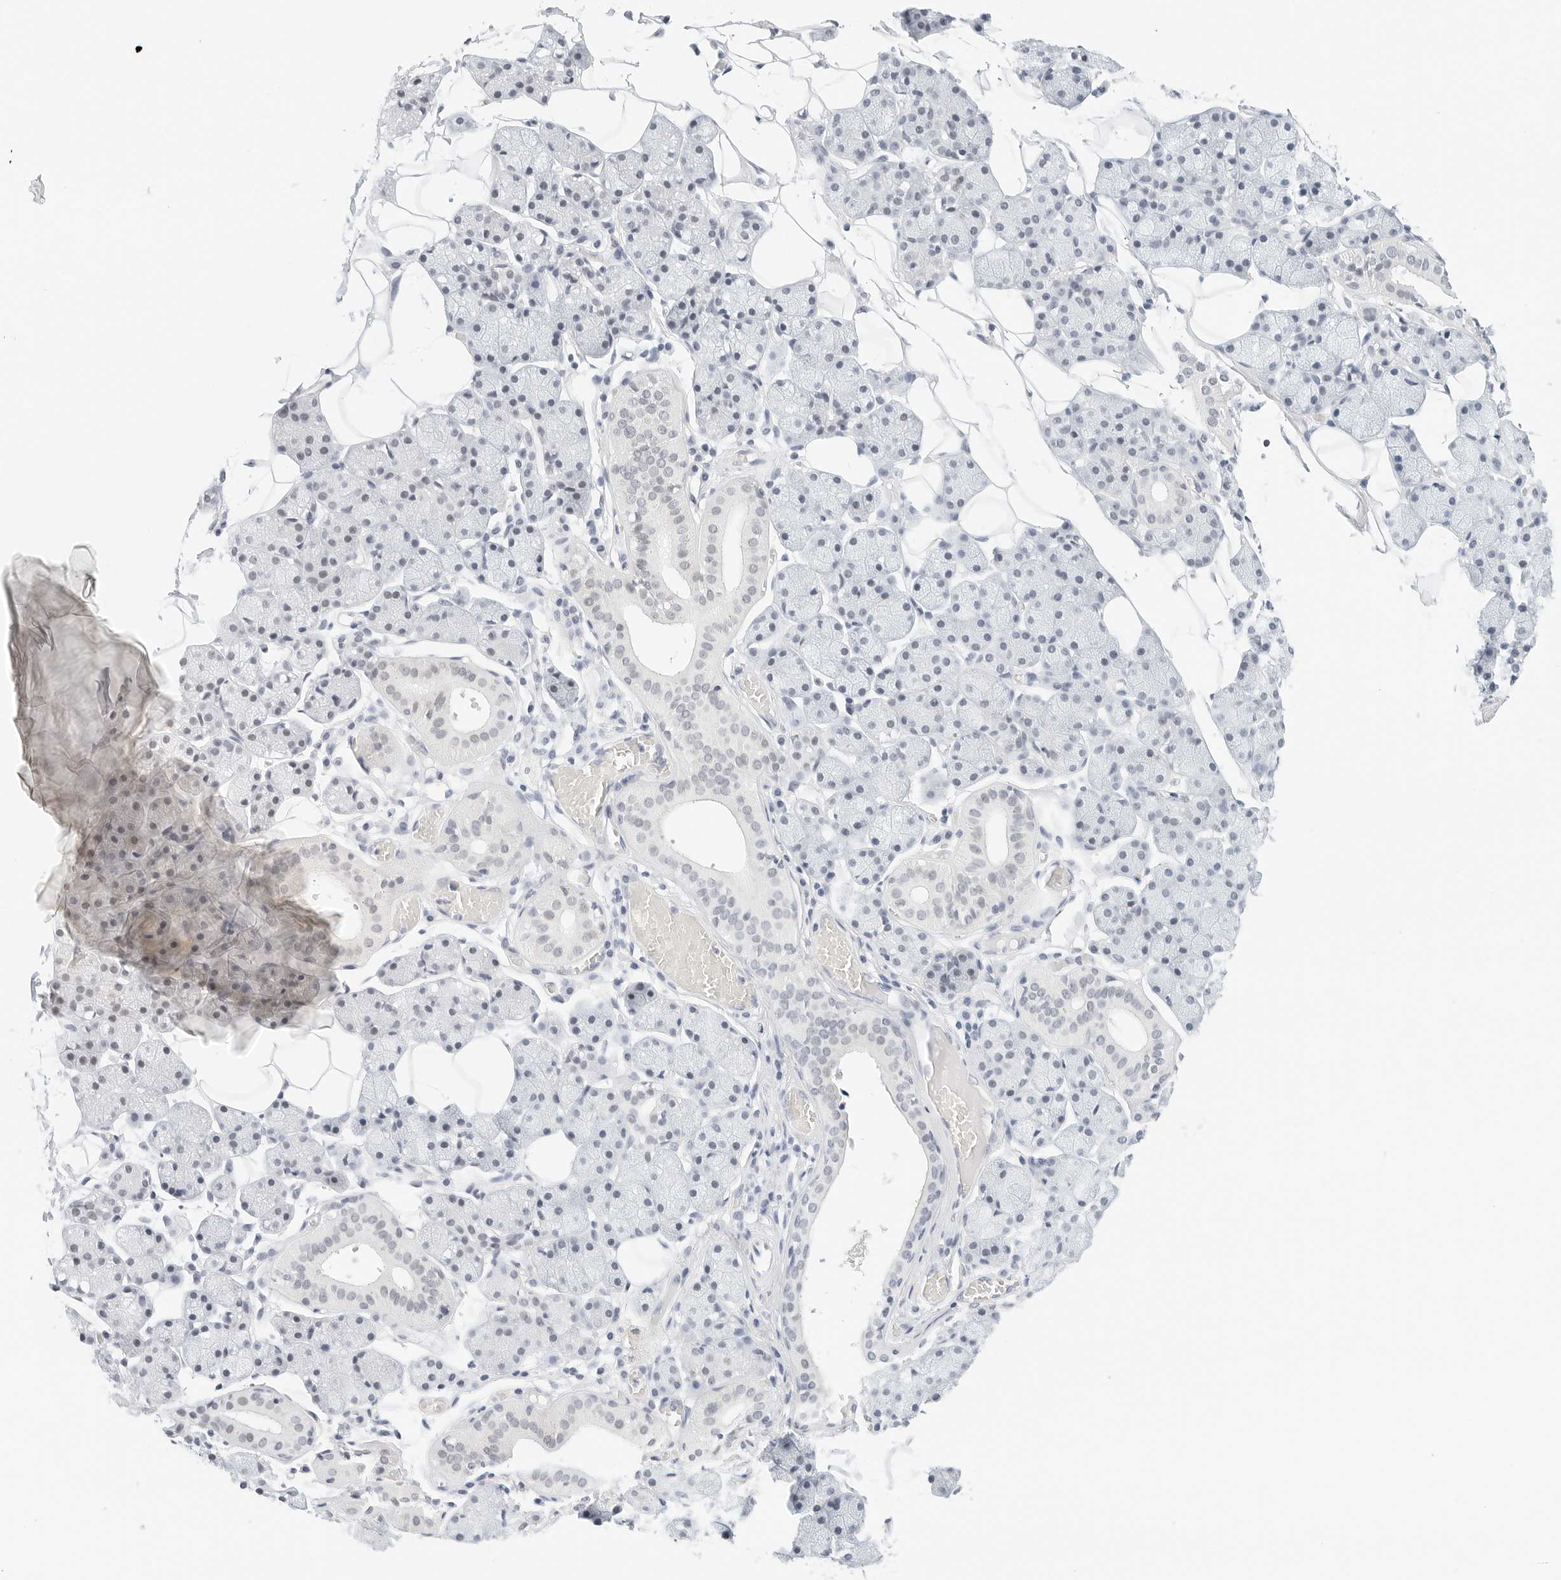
{"staining": {"intensity": "negative", "quantity": "none", "location": "none"}, "tissue": "salivary gland", "cell_type": "Glandular cells", "image_type": "normal", "snomed": [{"axis": "morphology", "description": "Normal tissue, NOS"}, {"axis": "topography", "description": "Salivary gland"}], "caption": "This micrograph is of unremarkable salivary gland stained with immunohistochemistry to label a protein in brown with the nuclei are counter-stained blue. There is no staining in glandular cells. (DAB (3,3'-diaminobenzidine) immunohistochemistry, high magnification).", "gene": "CD22", "patient": {"sex": "female", "age": 33}}